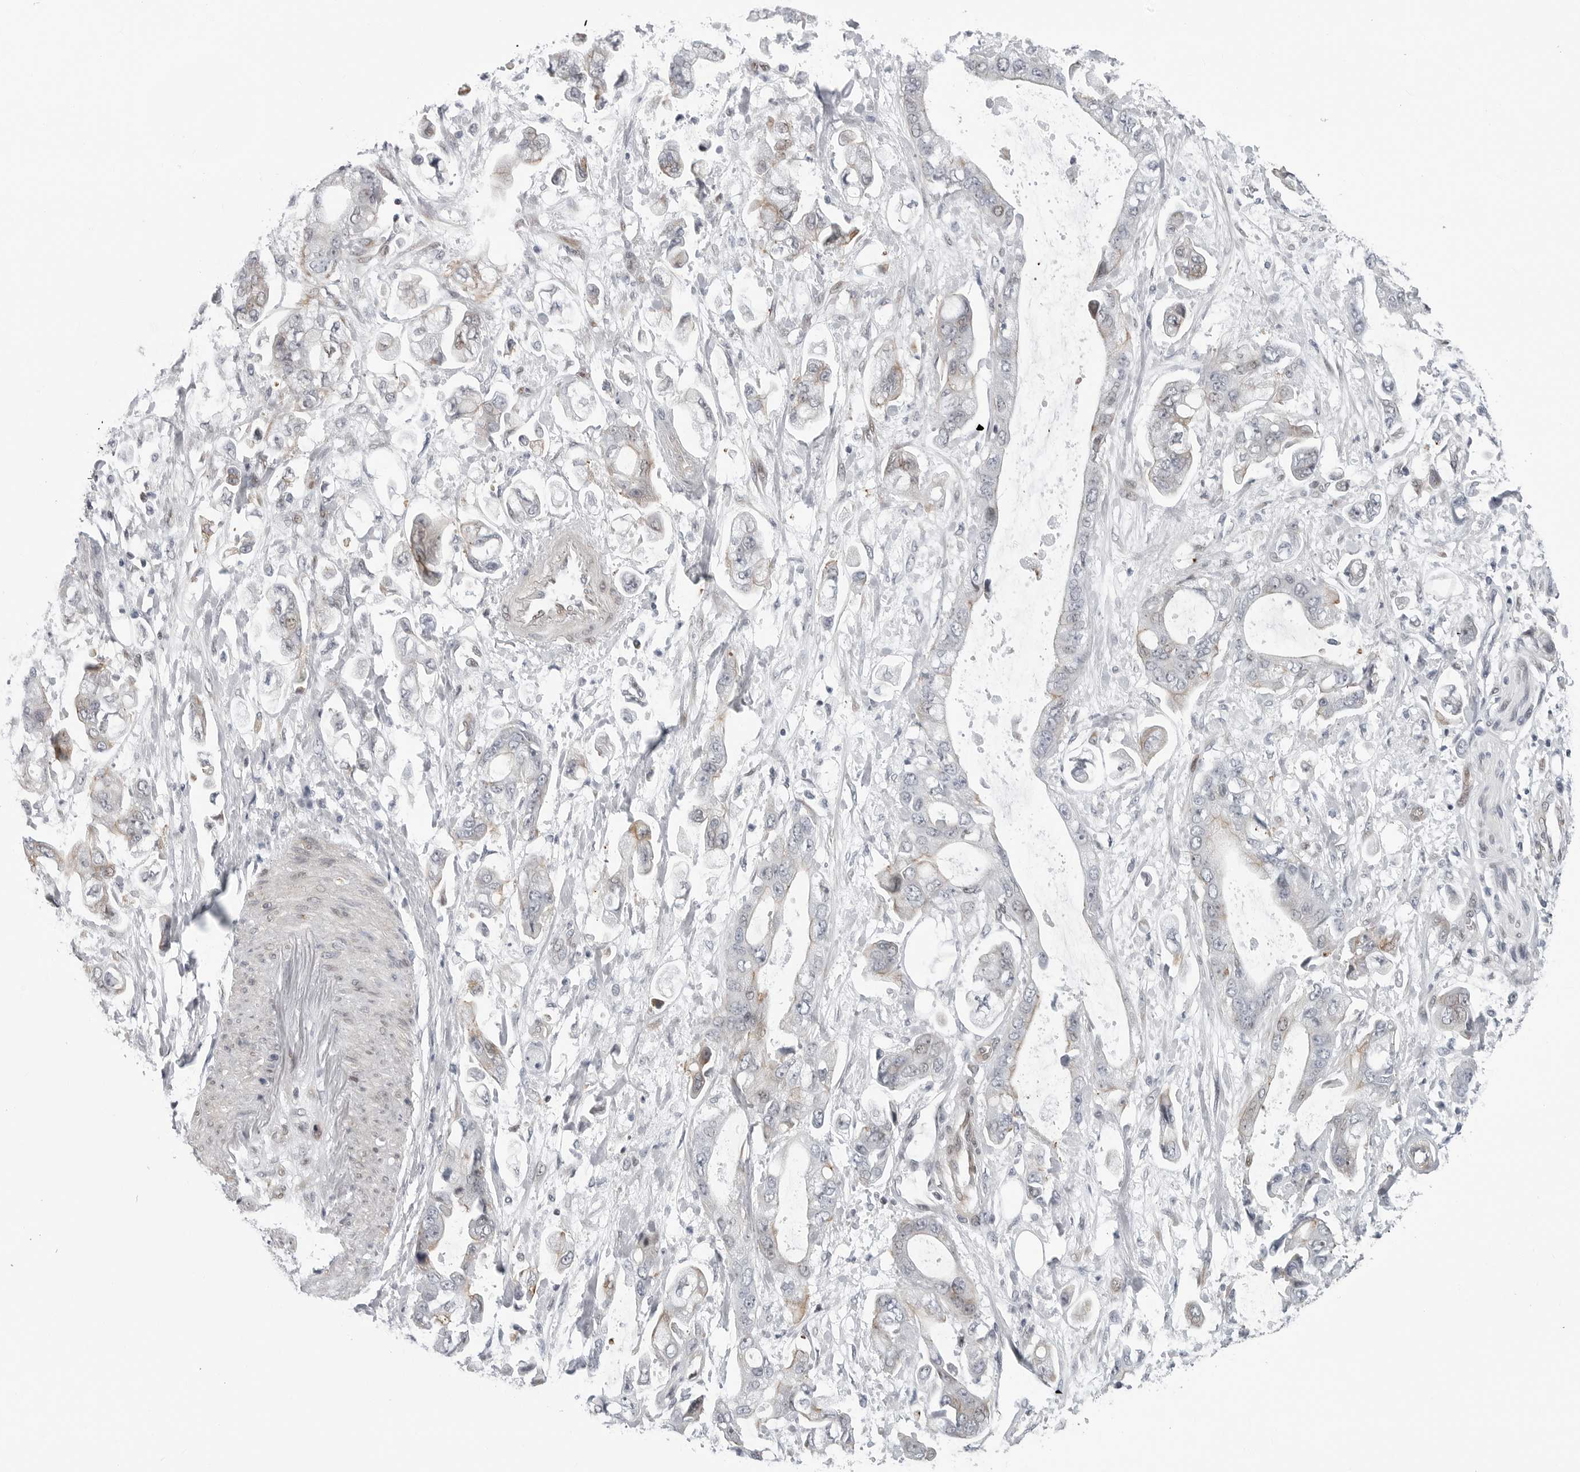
{"staining": {"intensity": "negative", "quantity": "none", "location": "none"}, "tissue": "stomach cancer", "cell_type": "Tumor cells", "image_type": "cancer", "snomed": [{"axis": "morphology", "description": "Normal tissue, NOS"}, {"axis": "morphology", "description": "Adenocarcinoma, NOS"}, {"axis": "topography", "description": "Stomach"}], "caption": "High power microscopy photomicrograph of an IHC image of stomach cancer (adenocarcinoma), revealing no significant expression in tumor cells.", "gene": "FAM135B", "patient": {"sex": "male", "age": 62}}